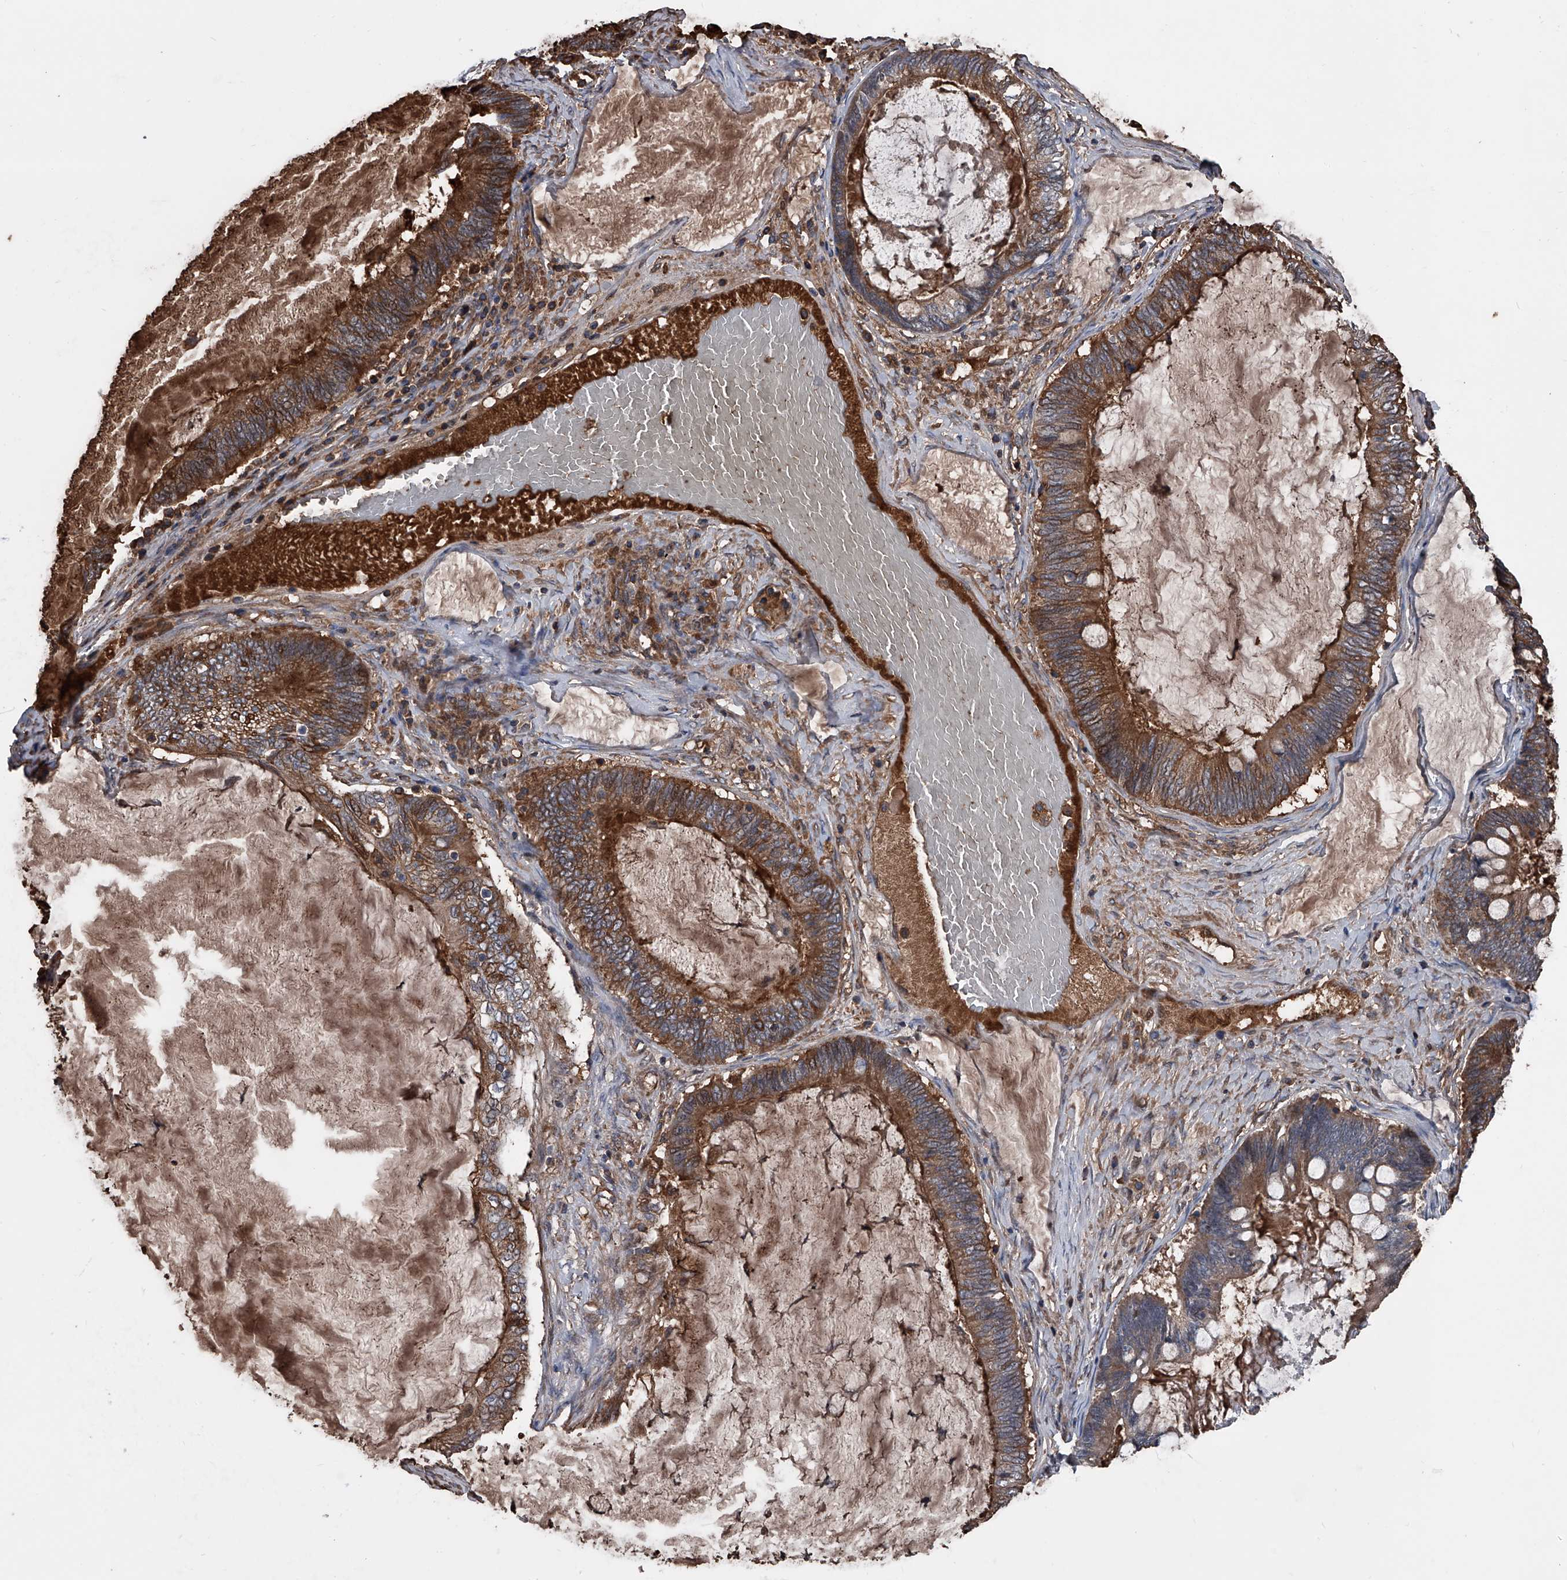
{"staining": {"intensity": "moderate", "quantity": ">75%", "location": "cytoplasmic/membranous"}, "tissue": "ovarian cancer", "cell_type": "Tumor cells", "image_type": "cancer", "snomed": [{"axis": "morphology", "description": "Cystadenocarcinoma, mucinous, NOS"}, {"axis": "topography", "description": "Ovary"}], "caption": "Immunohistochemistry of human ovarian cancer reveals medium levels of moderate cytoplasmic/membranous staining in about >75% of tumor cells.", "gene": "KIF13A", "patient": {"sex": "female", "age": 61}}